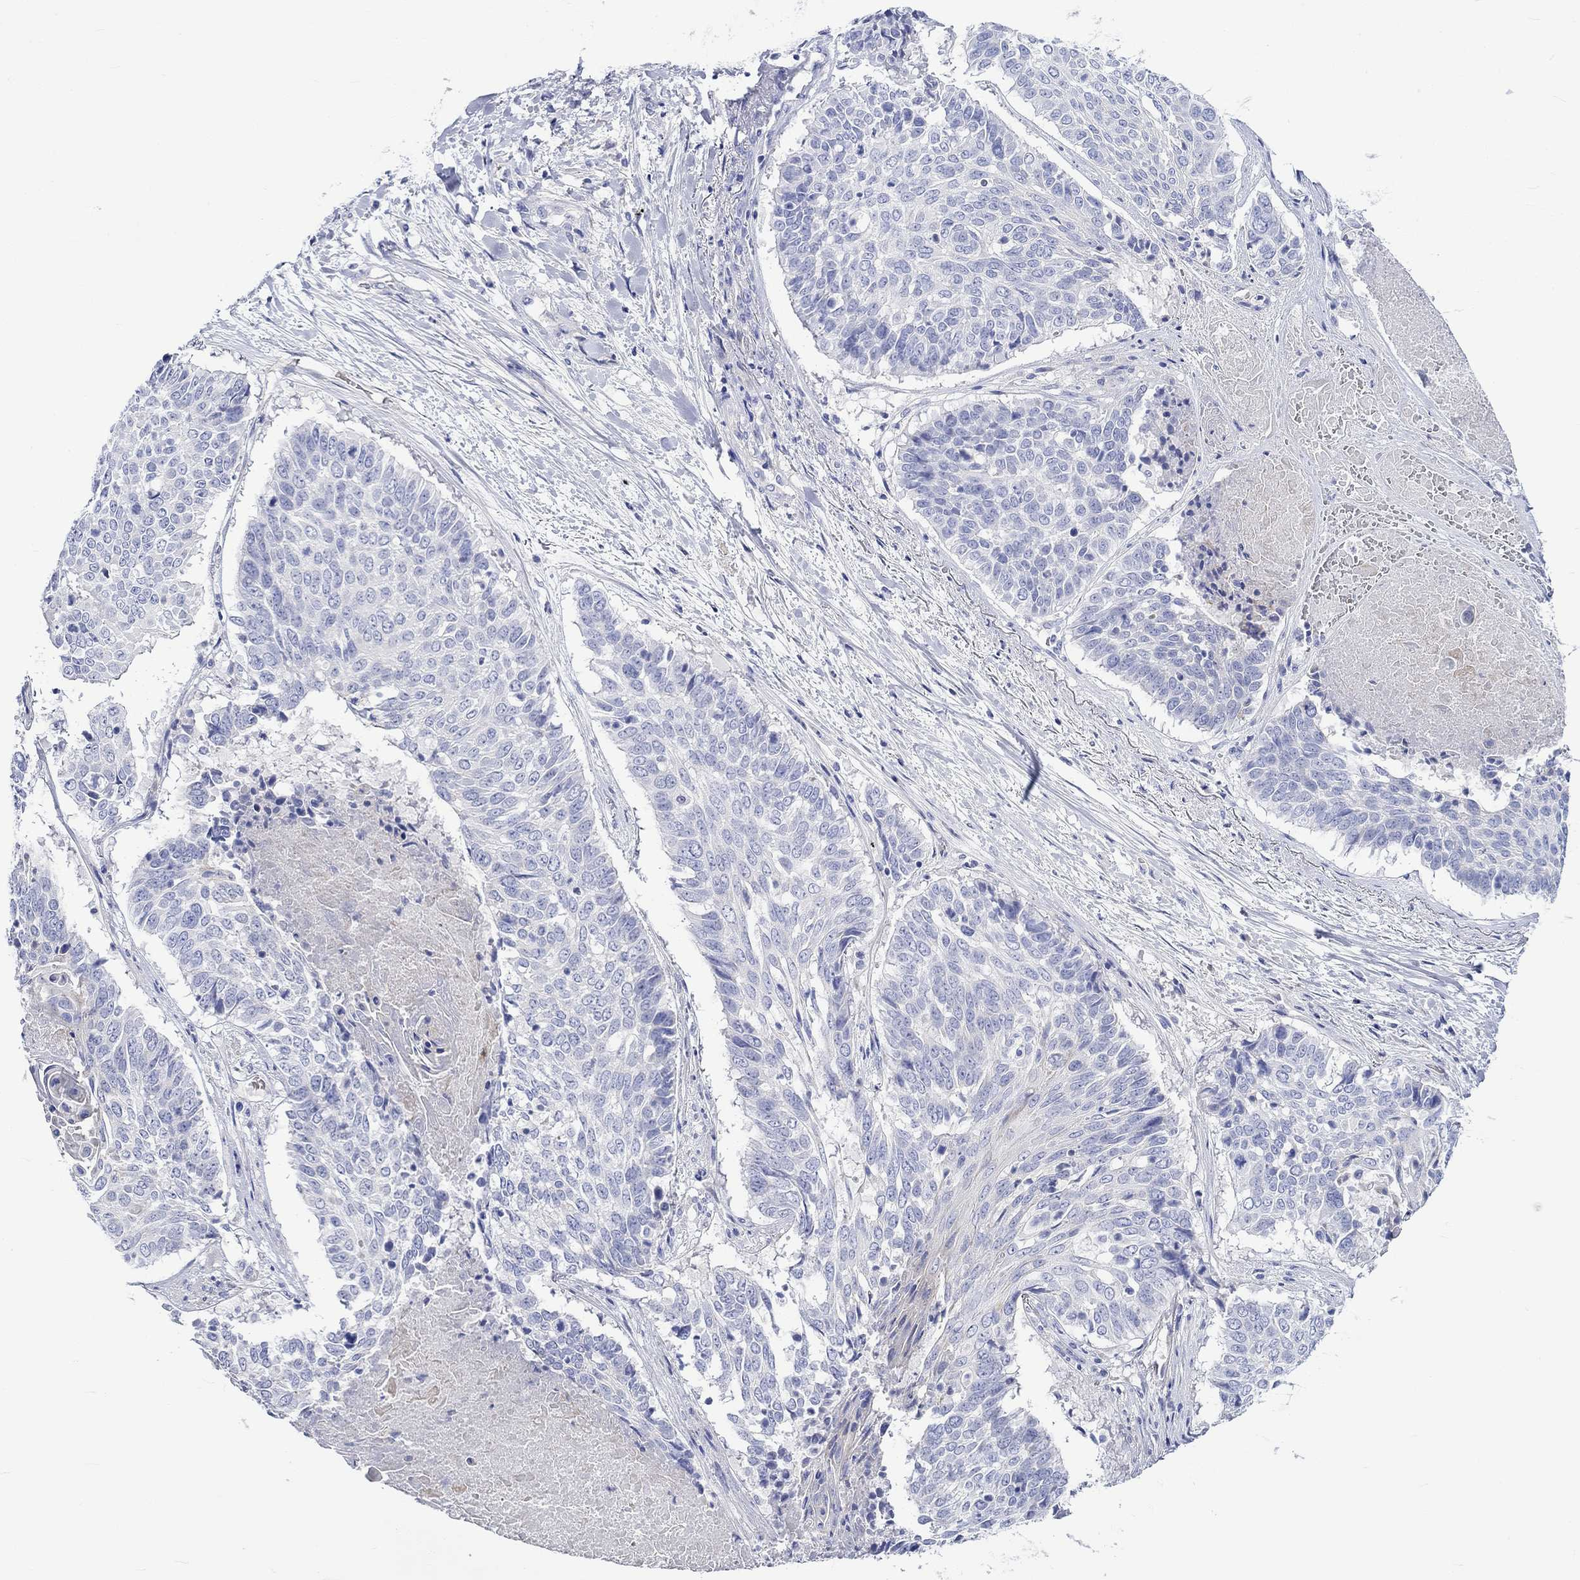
{"staining": {"intensity": "negative", "quantity": "none", "location": "none"}, "tissue": "lung cancer", "cell_type": "Tumor cells", "image_type": "cancer", "snomed": [{"axis": "morphology", "description": "Squamous cell carcinoma, NOS"}, {"axis": "topography", "description": "Lung"}], "caption": "Squamous cell carcinoma (lung) was stained to show a protein in brown. There is no significant positivity in tumor cells.", "gene": "NRIP3", "patient": {"sex": "male", "age": 64}}